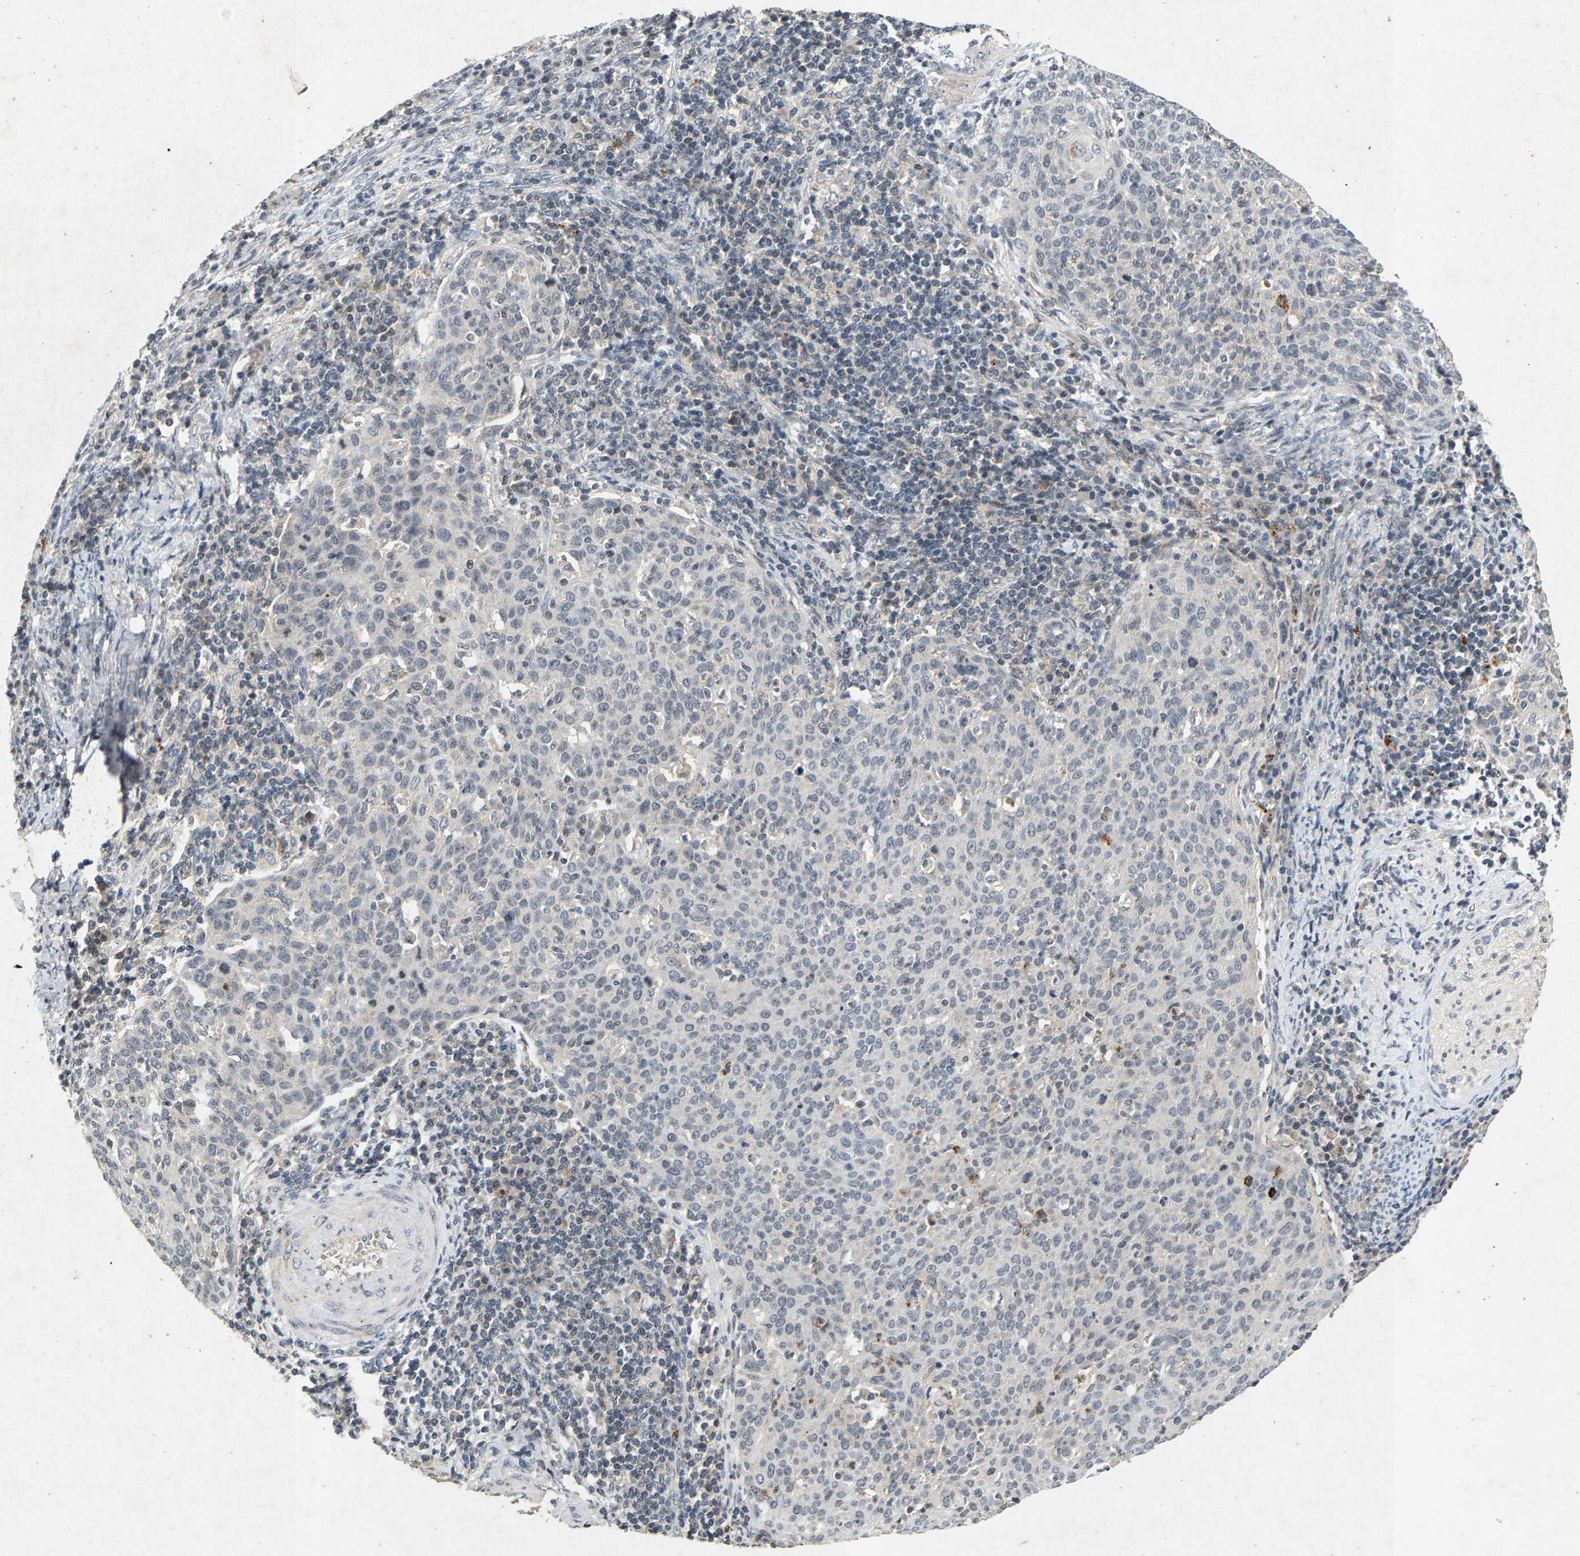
{"staining": {"intensity": "negative", "quantity": "none", "location": "none"}, "tissue": "cervical cancer", "cell_type": "Tumor cells", "image_type": "cancer", "snomed": [{"axis": "morphology", "description": "Squamous cell carcinoma, NOS"}, {"axis": "topography", "description": "Cervix"}], "caption": "This is a histopathology image of immunohistochemistry (IHC) staining of cervical cancer (squamous cell carcinoma), which shows no positivity in tumor cells.", "gene": "ZPR1", "patient": {"sex": "female", "age": 38}}